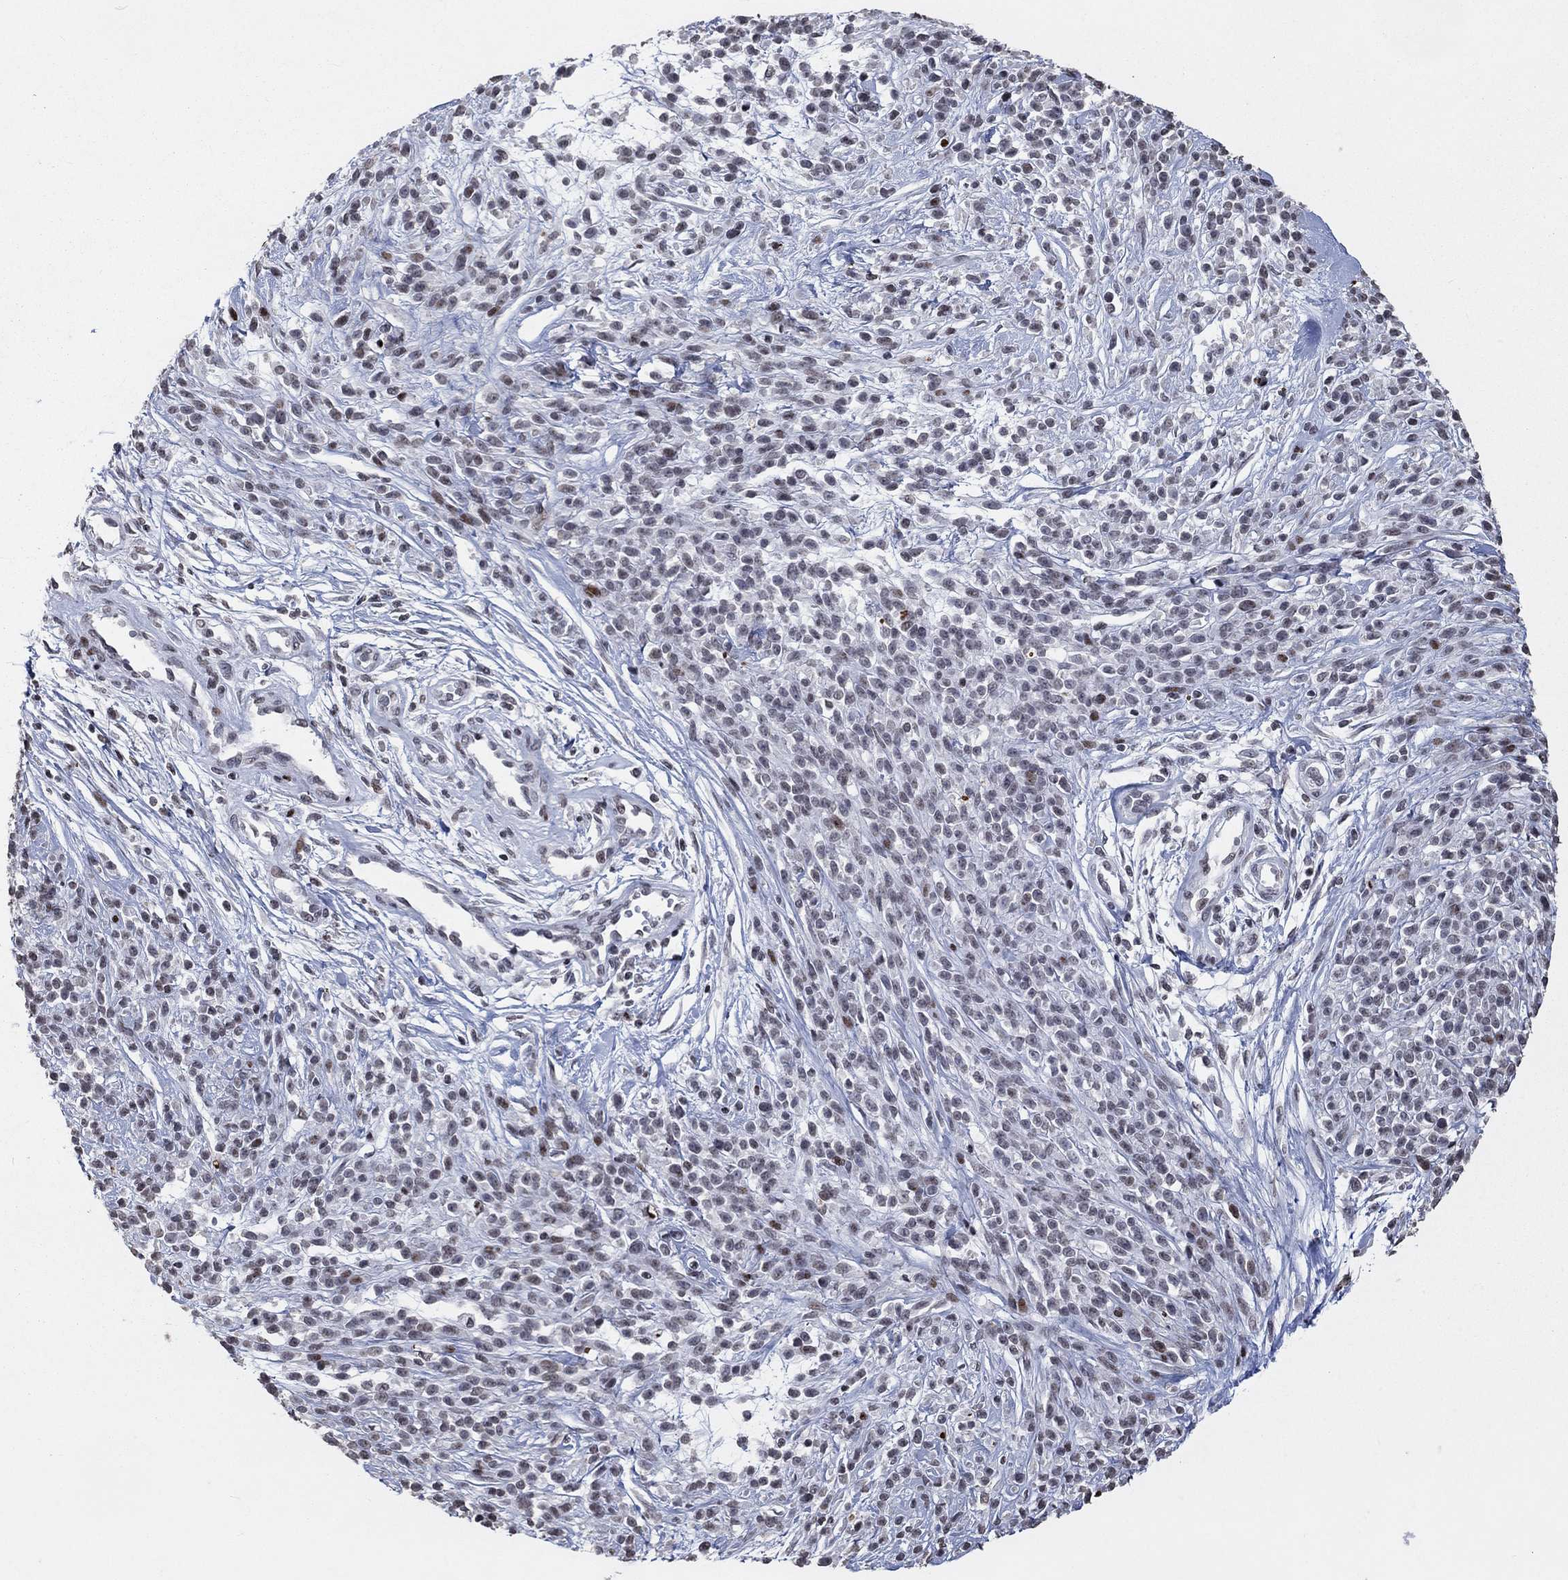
{"staining": {"intensity": "negative", "quantity": "none", "location": "none"}, "tissue": "melanoma", "cell_type": "Tumor cells", "image_type": "cancer", "snomed": [{"axis": "morphology", "description": "Malignant melanoma, NOS"}, {"axis": "topography", "description": "Skin"}, {"axis": "topography", "description": "Skin of trunk"}], "caption": "Micrograph shows no protein staining in tumor cells of malignant melanoma tissue.", "gene": "SRSF3", "patient": {"sex": "male", "age": 74}}